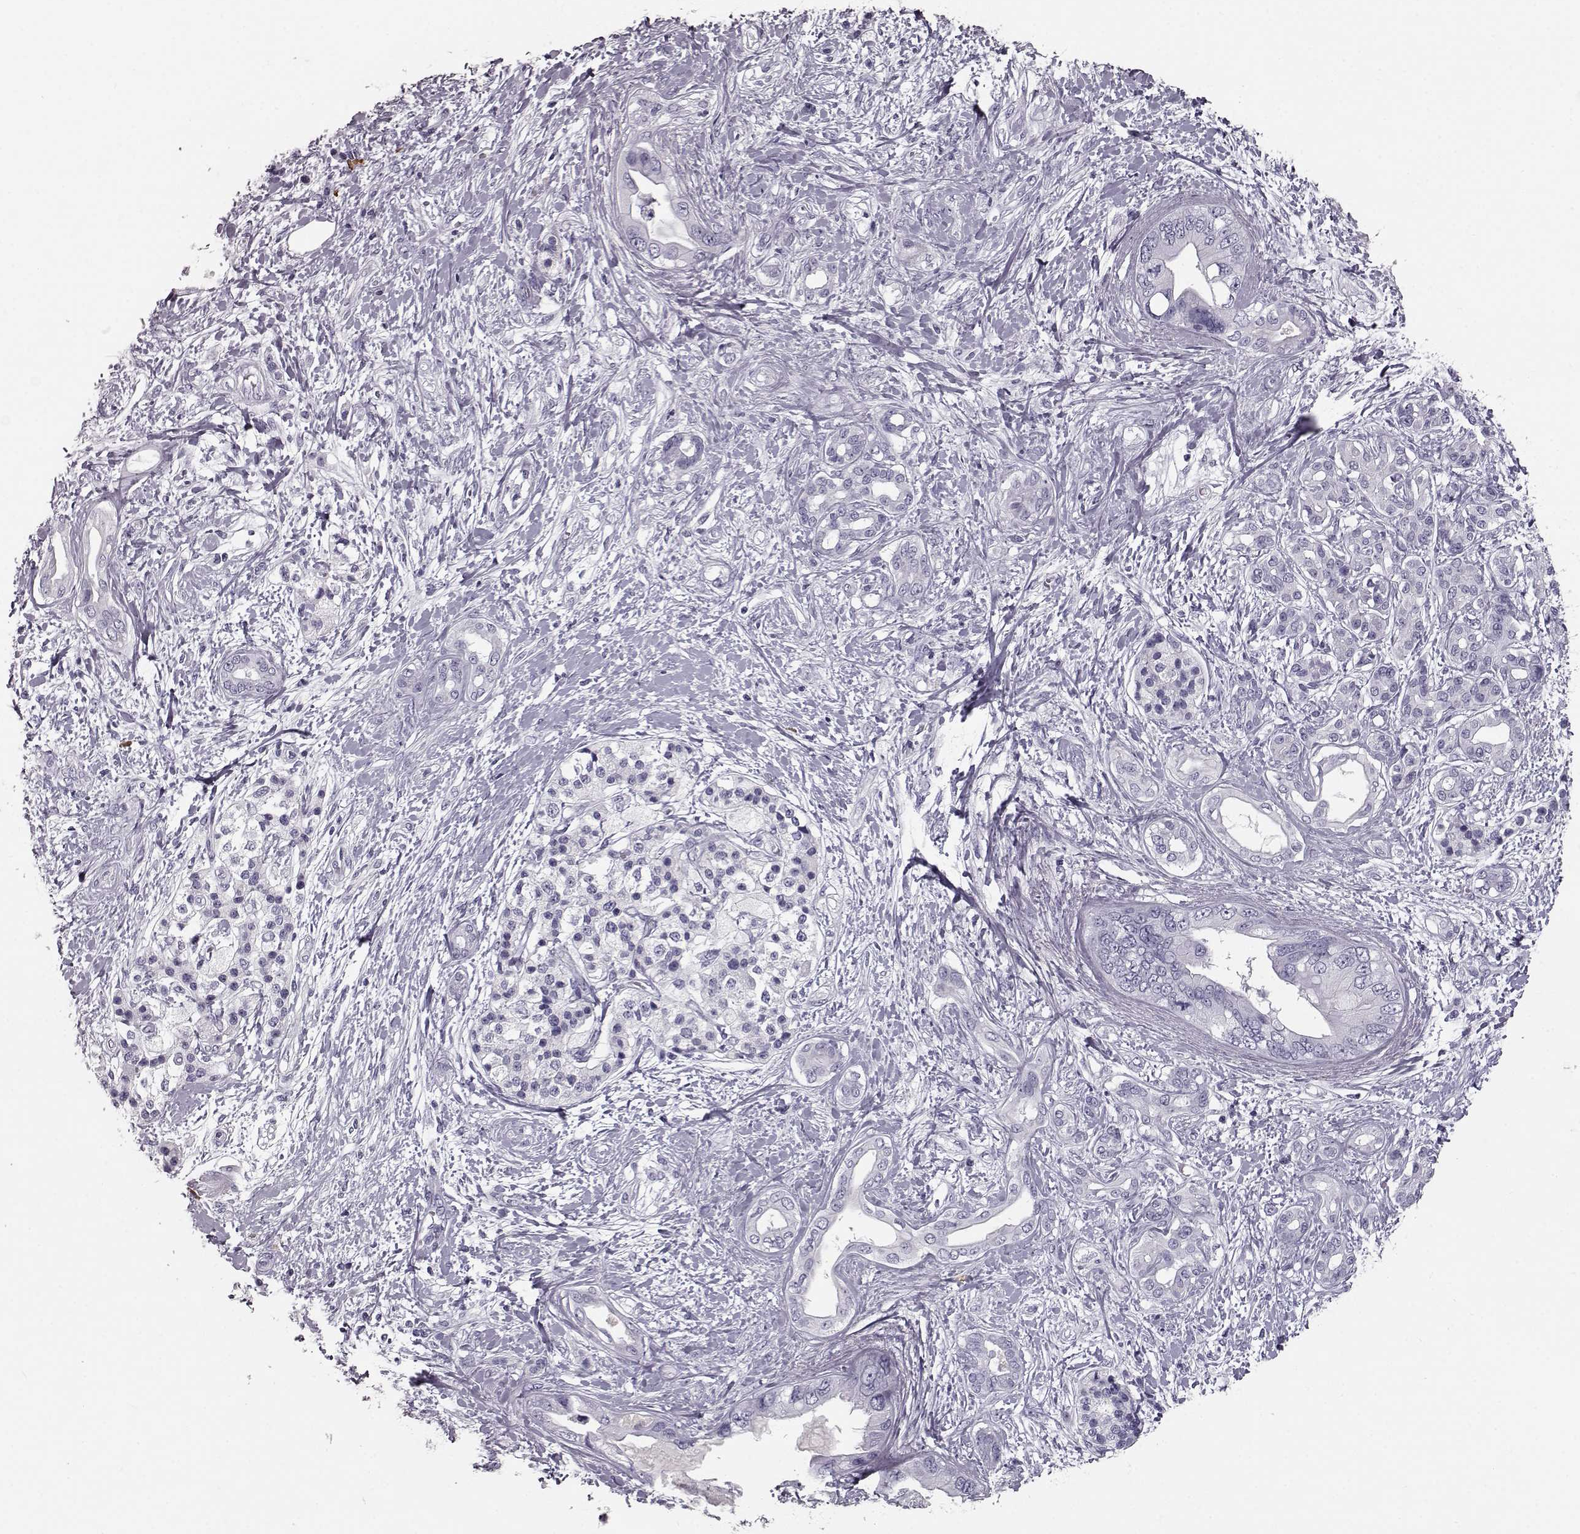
{"staining": {"intensity": "negative", "quantity": "none", "location": "none"}, "tissue": "pancreatic cancer", "cell_type": "Tumor cells", "image_type": "cancer", "snomed": [{"axis": "morphology", "description": "Adenocarcinoma, NOS"}, {"axis": "topography", "description": "Pancreas"}], "caption": "Protein analysis of pancreatic adenocarcinoma exhibits no significant positivity in tumor cells. Nuclei are stained in blue.", "gene": "CCL19", "patient": {"sex": "female", "age": 56}}